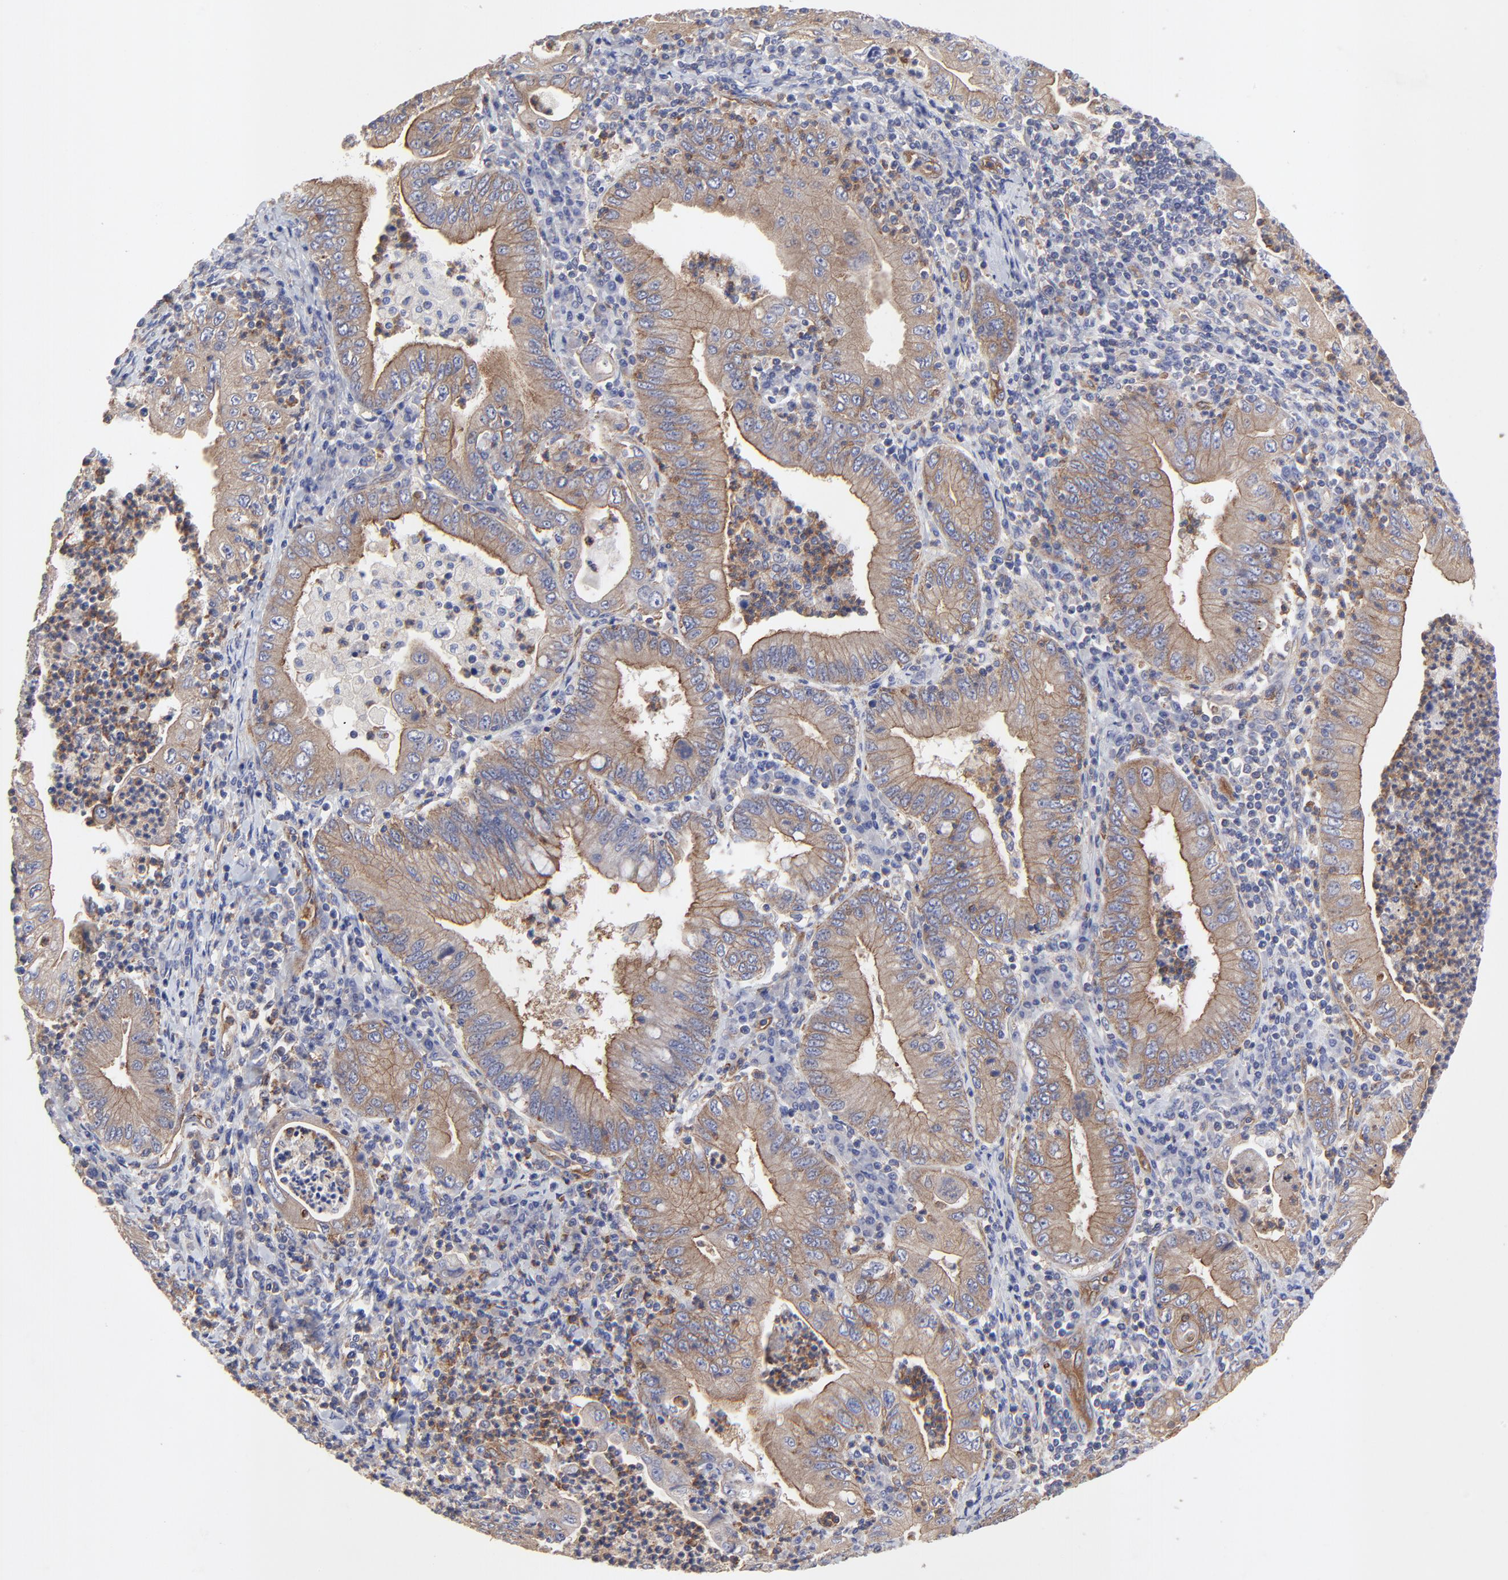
{"staining": {"intensity": "moderate", "quantity": ">75%", "location": "cytoplasmic/membranous"}, "tissue": "stomach cancer", "cell_type": "Tumor cells", "image_type": "cancer", "snomed": [{"axis": "morphology", "description": "Normal tissue, NOS"}, {"axis": "morphology", "description": "Adenocarcinoma, NOS"}, {"axis": "topography", "description": "Esophagus"}, {"axis": "topography", "description": "Stomach, upper"}, {"axis": "topography", "description": "Peripheral nerve tissue"}], "caption": "High-power microscopy captured an immunohistochemistry (IHC) micrograph of stomach cancer (adenocarcinoma), revealing moderate cytoplasmic/membranous positivity in approximately >75% of tumor cells.", "gene": "SULF2", "patient": {"sex": "male", "age": 62}}